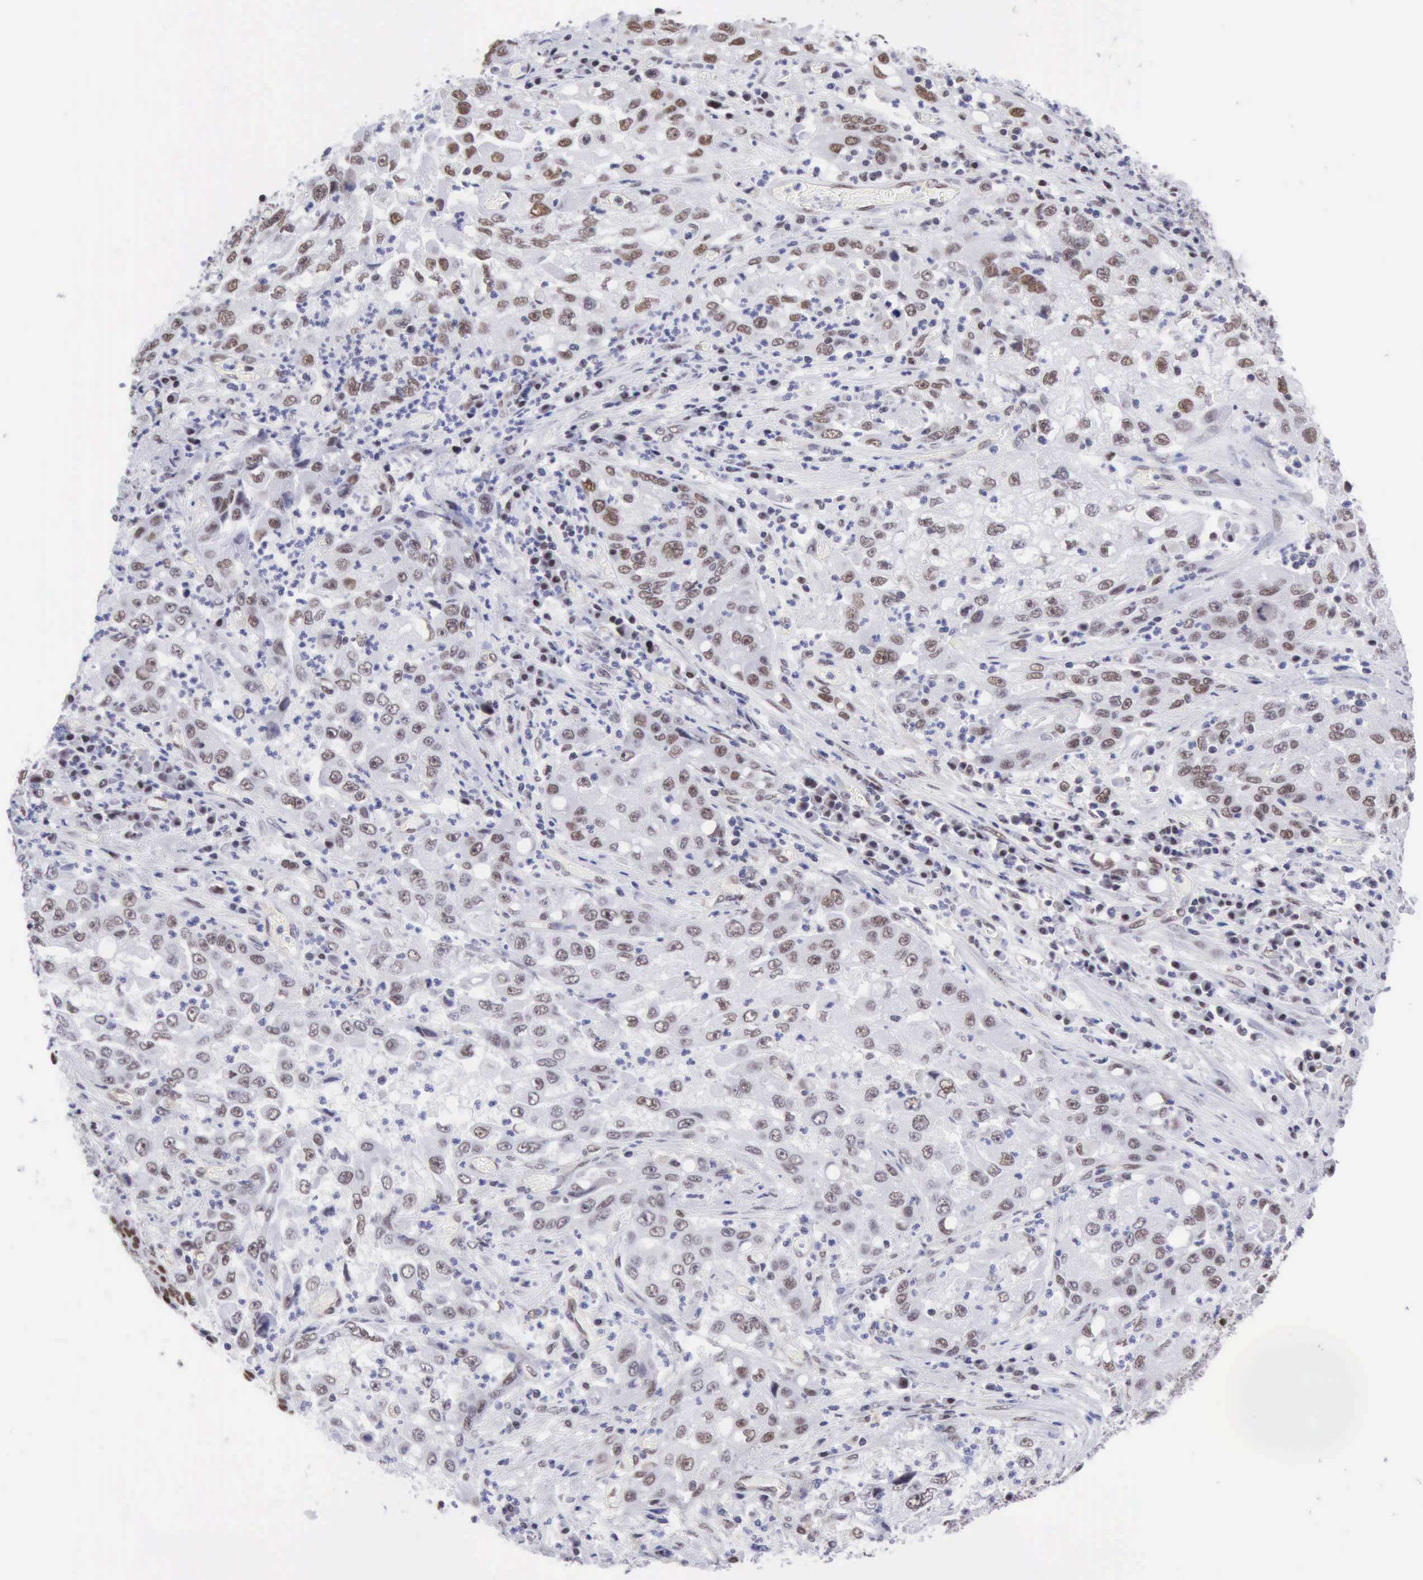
{"staining": {"intensity": "moderate", "quantity": ">75%", "location": "nuclear"}, "tissue": "cervical cancer", "cell_type": "Tumor cells", "image_type": "cancer", "snomed": [{"axis": "morphology", "description": "Squamous cell carcinoma, NOS"}, {"axis": "topography", "description": "Cervix"}], "caption": "Cervical cancer was stained to show a protein in brown. There is medium levels of moderate nuclear positivity in approximately >75% of tumor cells.", "gene": "ERCC4", "patient": {"sex": "female", "age": 36}}